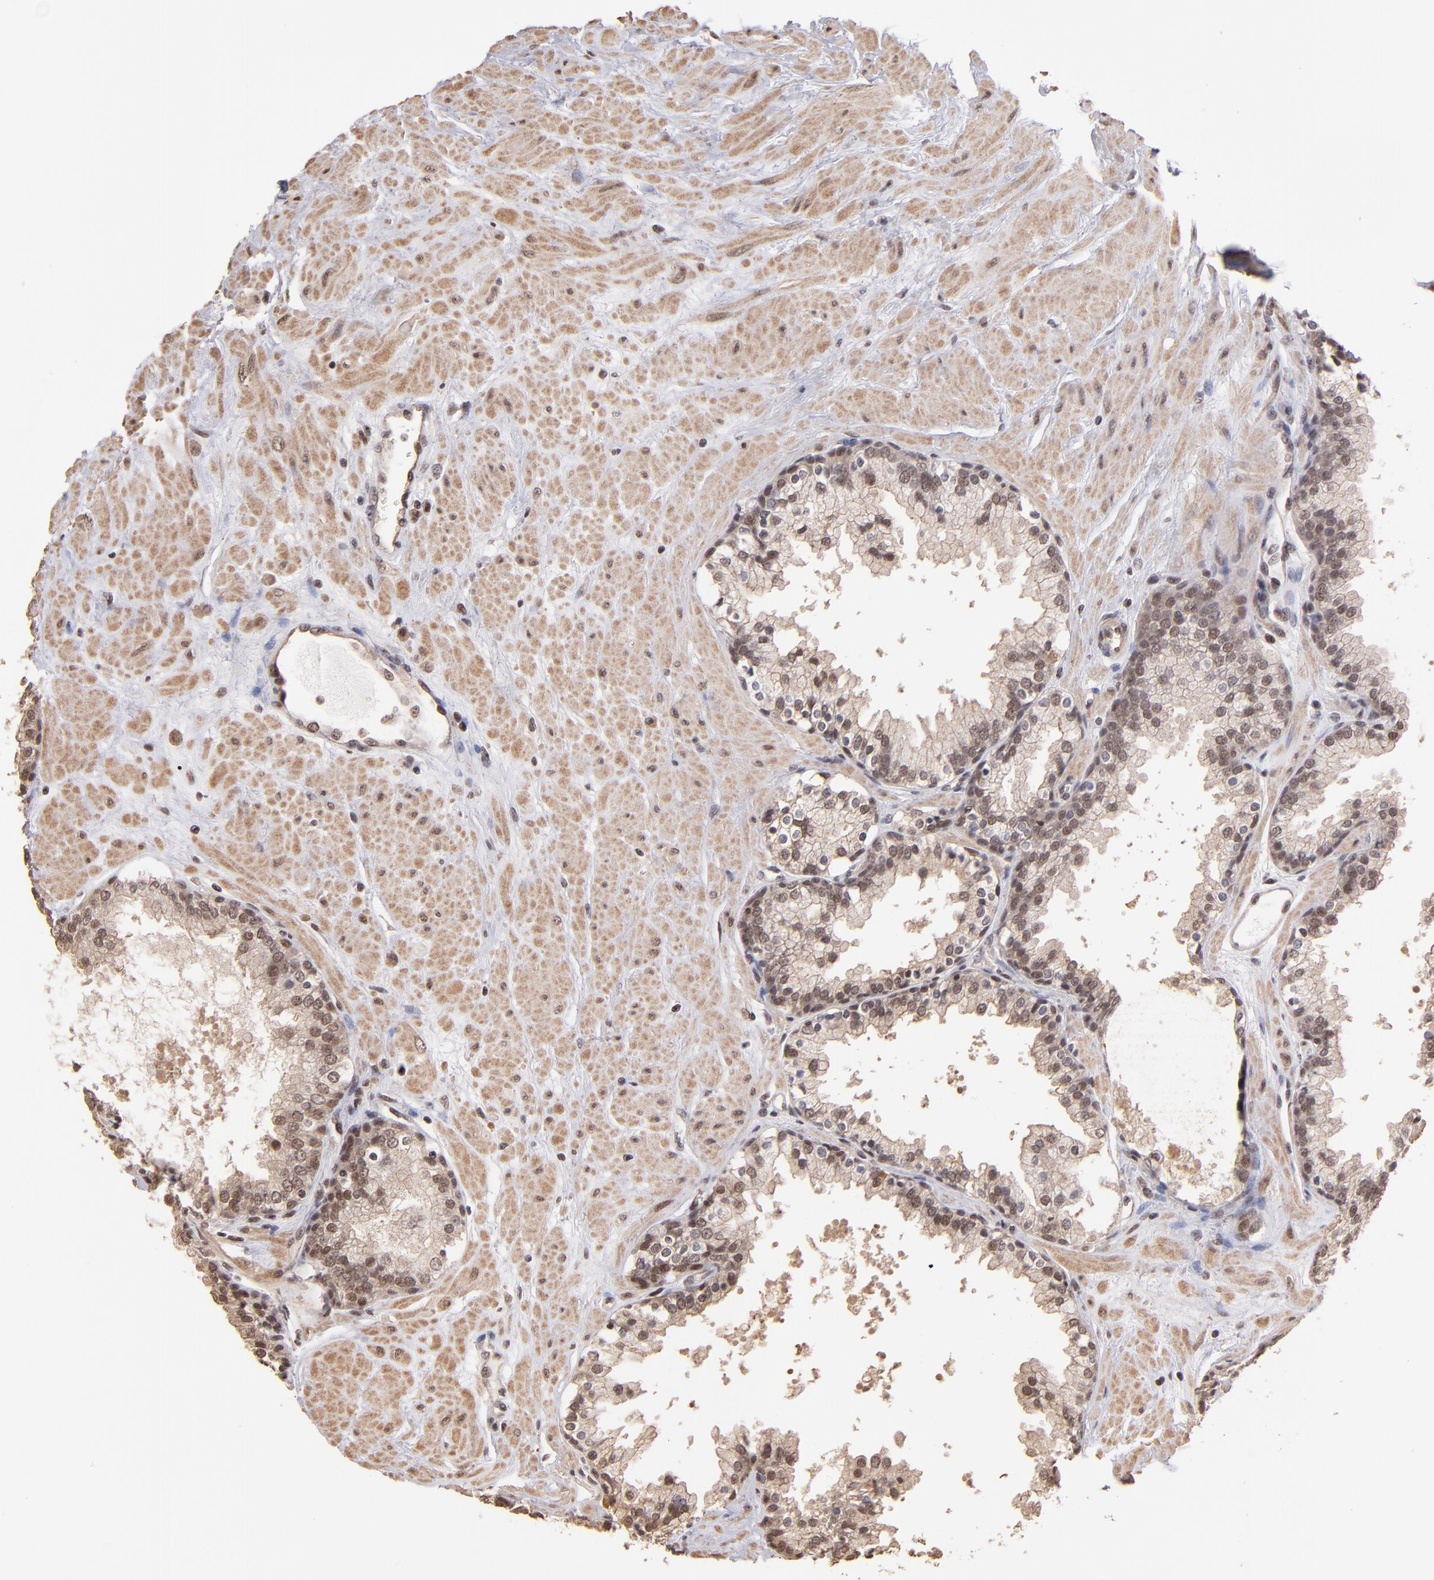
{"staining": {"intensity": "moderate", "quantity": ">75%", "location": "nuclear"}, "tissue": "prostate", "cell_type": "Glandular cells", "image_type": "normal", "snomed": [{"axis": "morphology", "description": "Normal tissue, NOS"}, {"axis": "topography", "description": "Prostate"}], "caption": "Prostate stained for a protein (brown) exhibits moderate nuclear positive positivity in about >75% of glandular cells.", "gene": "TERF2", "patient": {"sex": "male", "age": 51}}